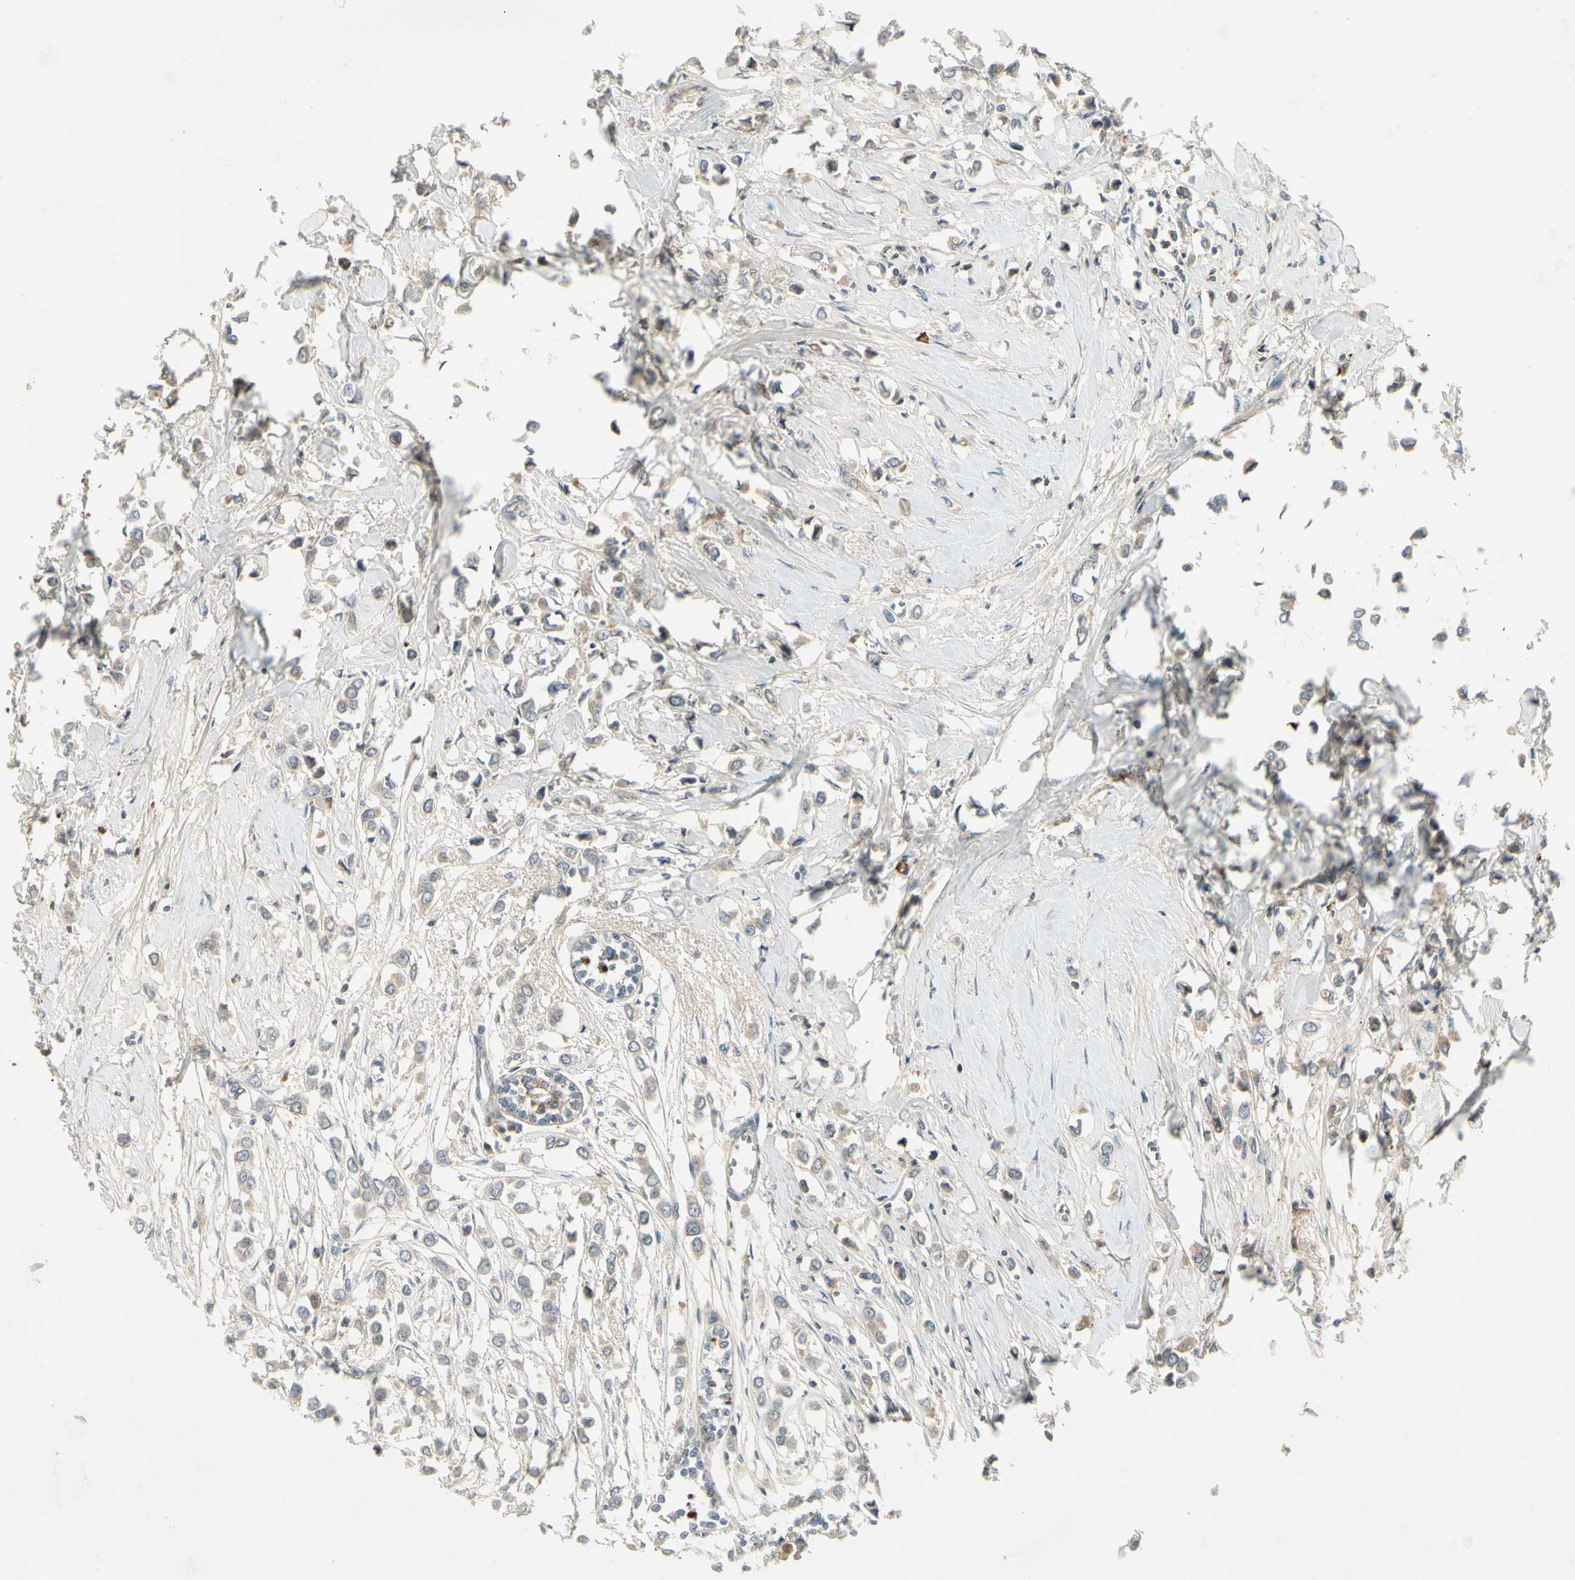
{"staining": {"intensity": "weak", "quantity": "25%-75%", "location": "cytoplasmic/membranous"}, "tissue": "breast cancer", "cell_type": "Tumor cells", "image_type": "cancer", "snomed": [{"axis": "morphology", "description": "Lobular carcinoma"}, {"axis": "topography", "description": "Breast"}], "caption": "A histopathology image showing weak cytoplasmic/membranous positivity in about 25%-75% of tumor cells in breast cancer, as visualized by brown immunohistochemical staining.", "gene": "CCL4", "patient": {"sex": "female", "age": 51}}